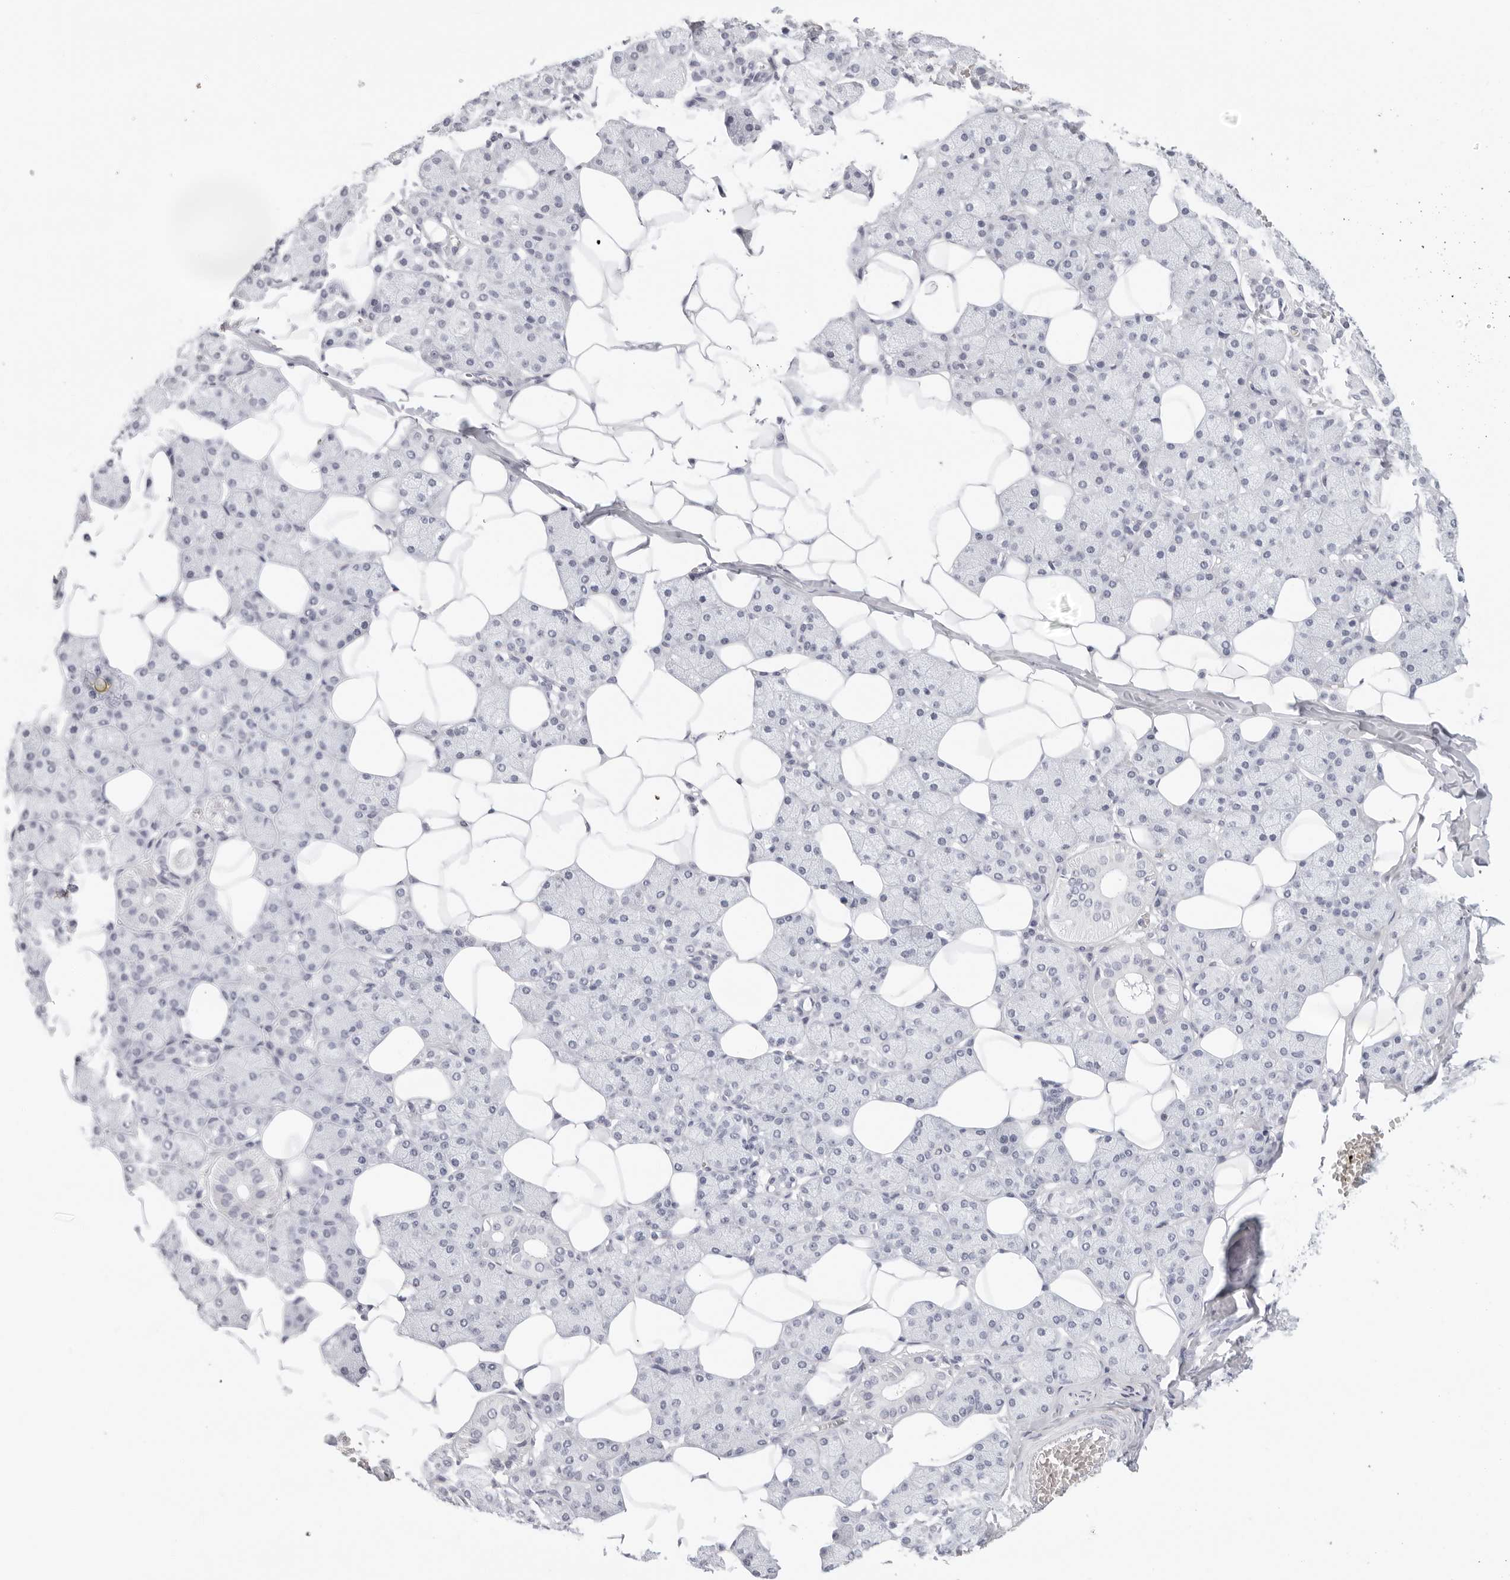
{"staining": {"intensity": "negative", "quantity": "none", "location": "none"}, "tissue": "salivary gland", "cell_type": "Glandular cells", "image_type": "normal", "snomed": [{"axis": "morphology", "description": "Normal tissue, NOS"}, {"axis": "topography", "description": "Salivary gland"}], "caption": "Immunohistochemistry of normal human salivary gland exhibits no staining in glandular cells. Nuclei are stained in blue.", "gene": "AGMAT", "patient": {"sex": "female", "age": 33}}